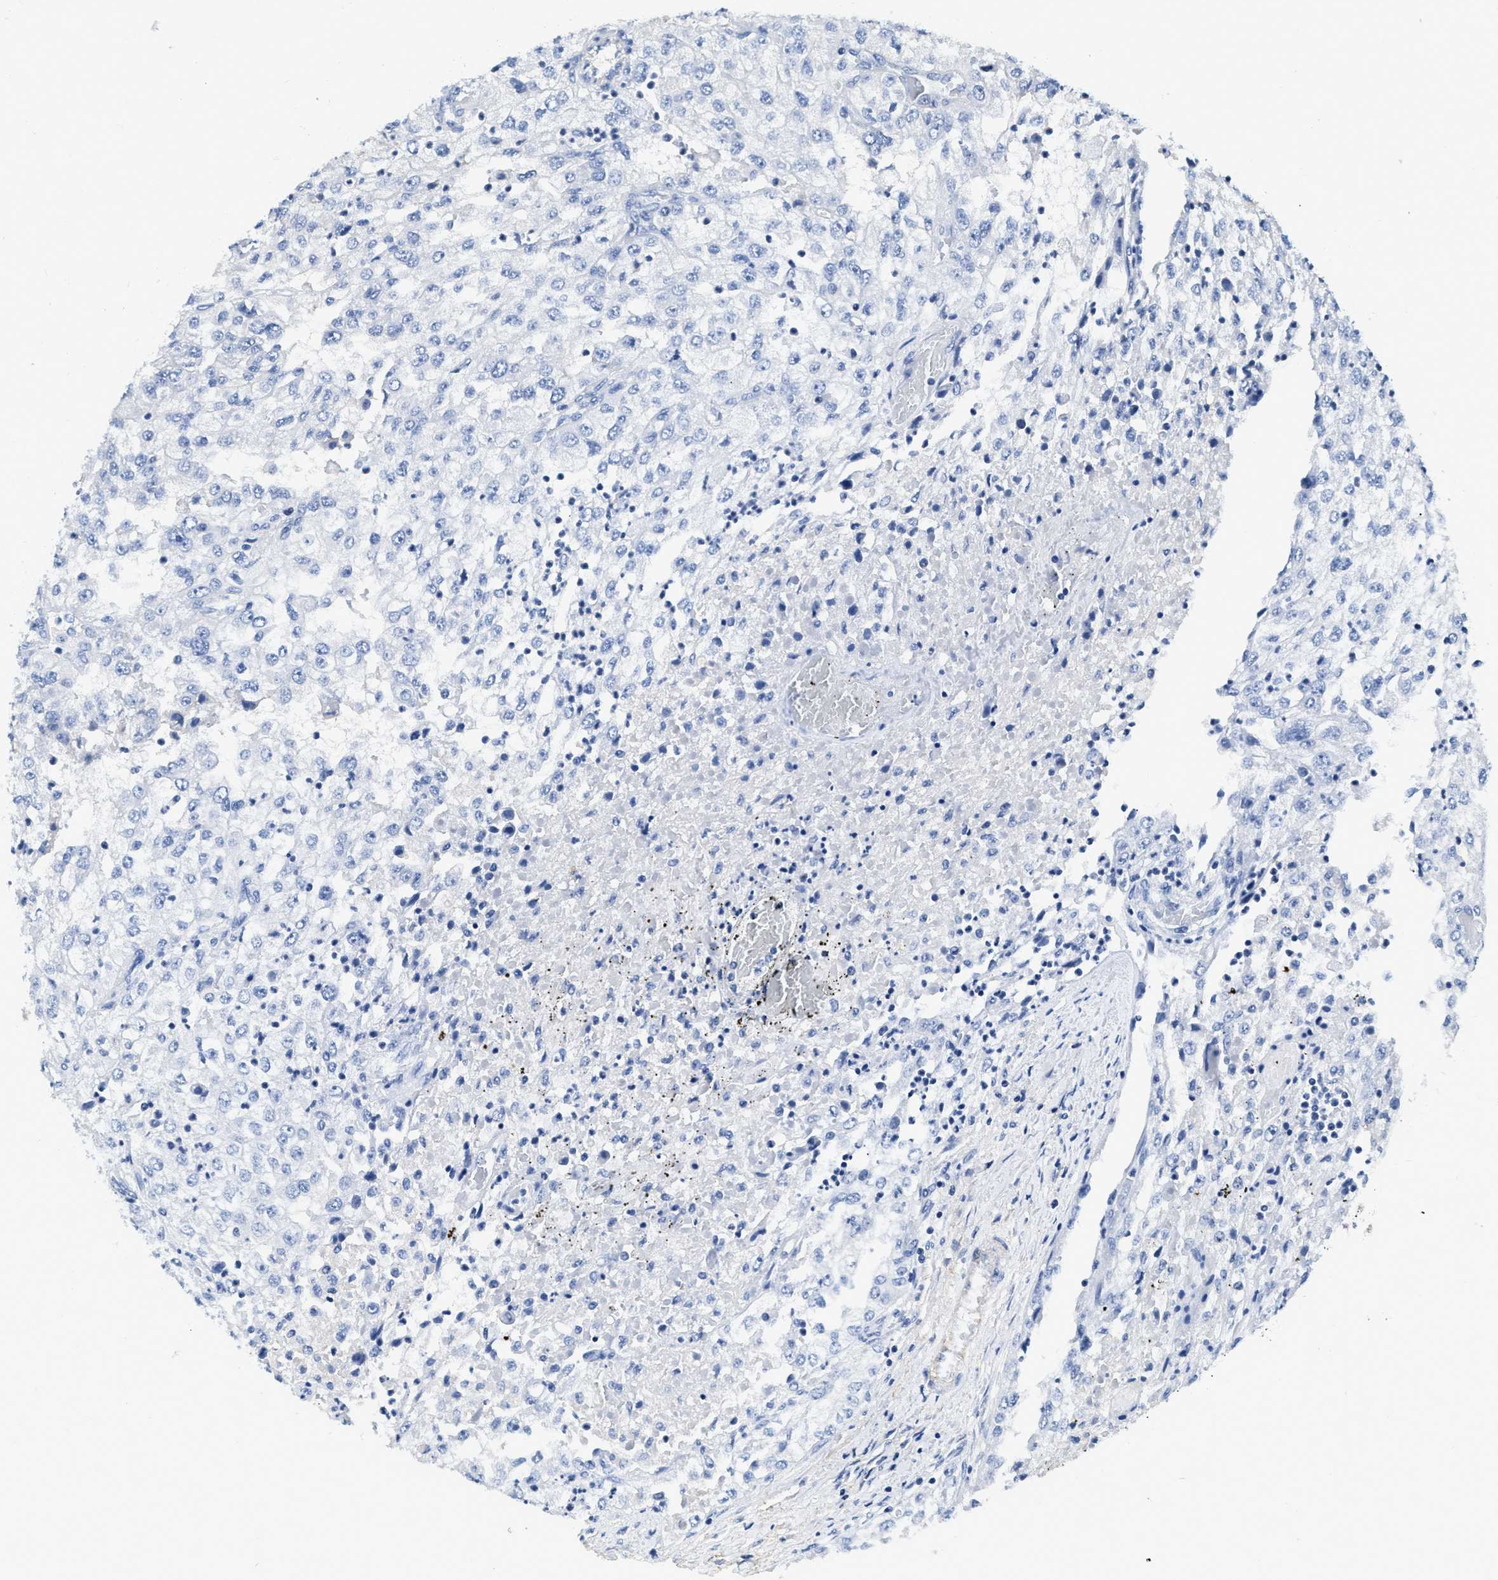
{"staining": {"intensity": "negative", "quantity": "none", "location": "none"}, "tissue": "renal cancer", "cell_type": "Tumor cells", "image_type": "cancer", "snomed": [{"axis": "morphology", "description": "Adenocarcinoma, NOS"}, {"axis": "topography", "description": "Kidney"}], "caption": "High power microscopy micrograph of an immunohistochemistry micrograph of renal cancer (adenocarcinoma), revealing no significant positivity in tumor cells.", "gene": "FBLN2", "patient": {"sex": "female", "age": 54}}